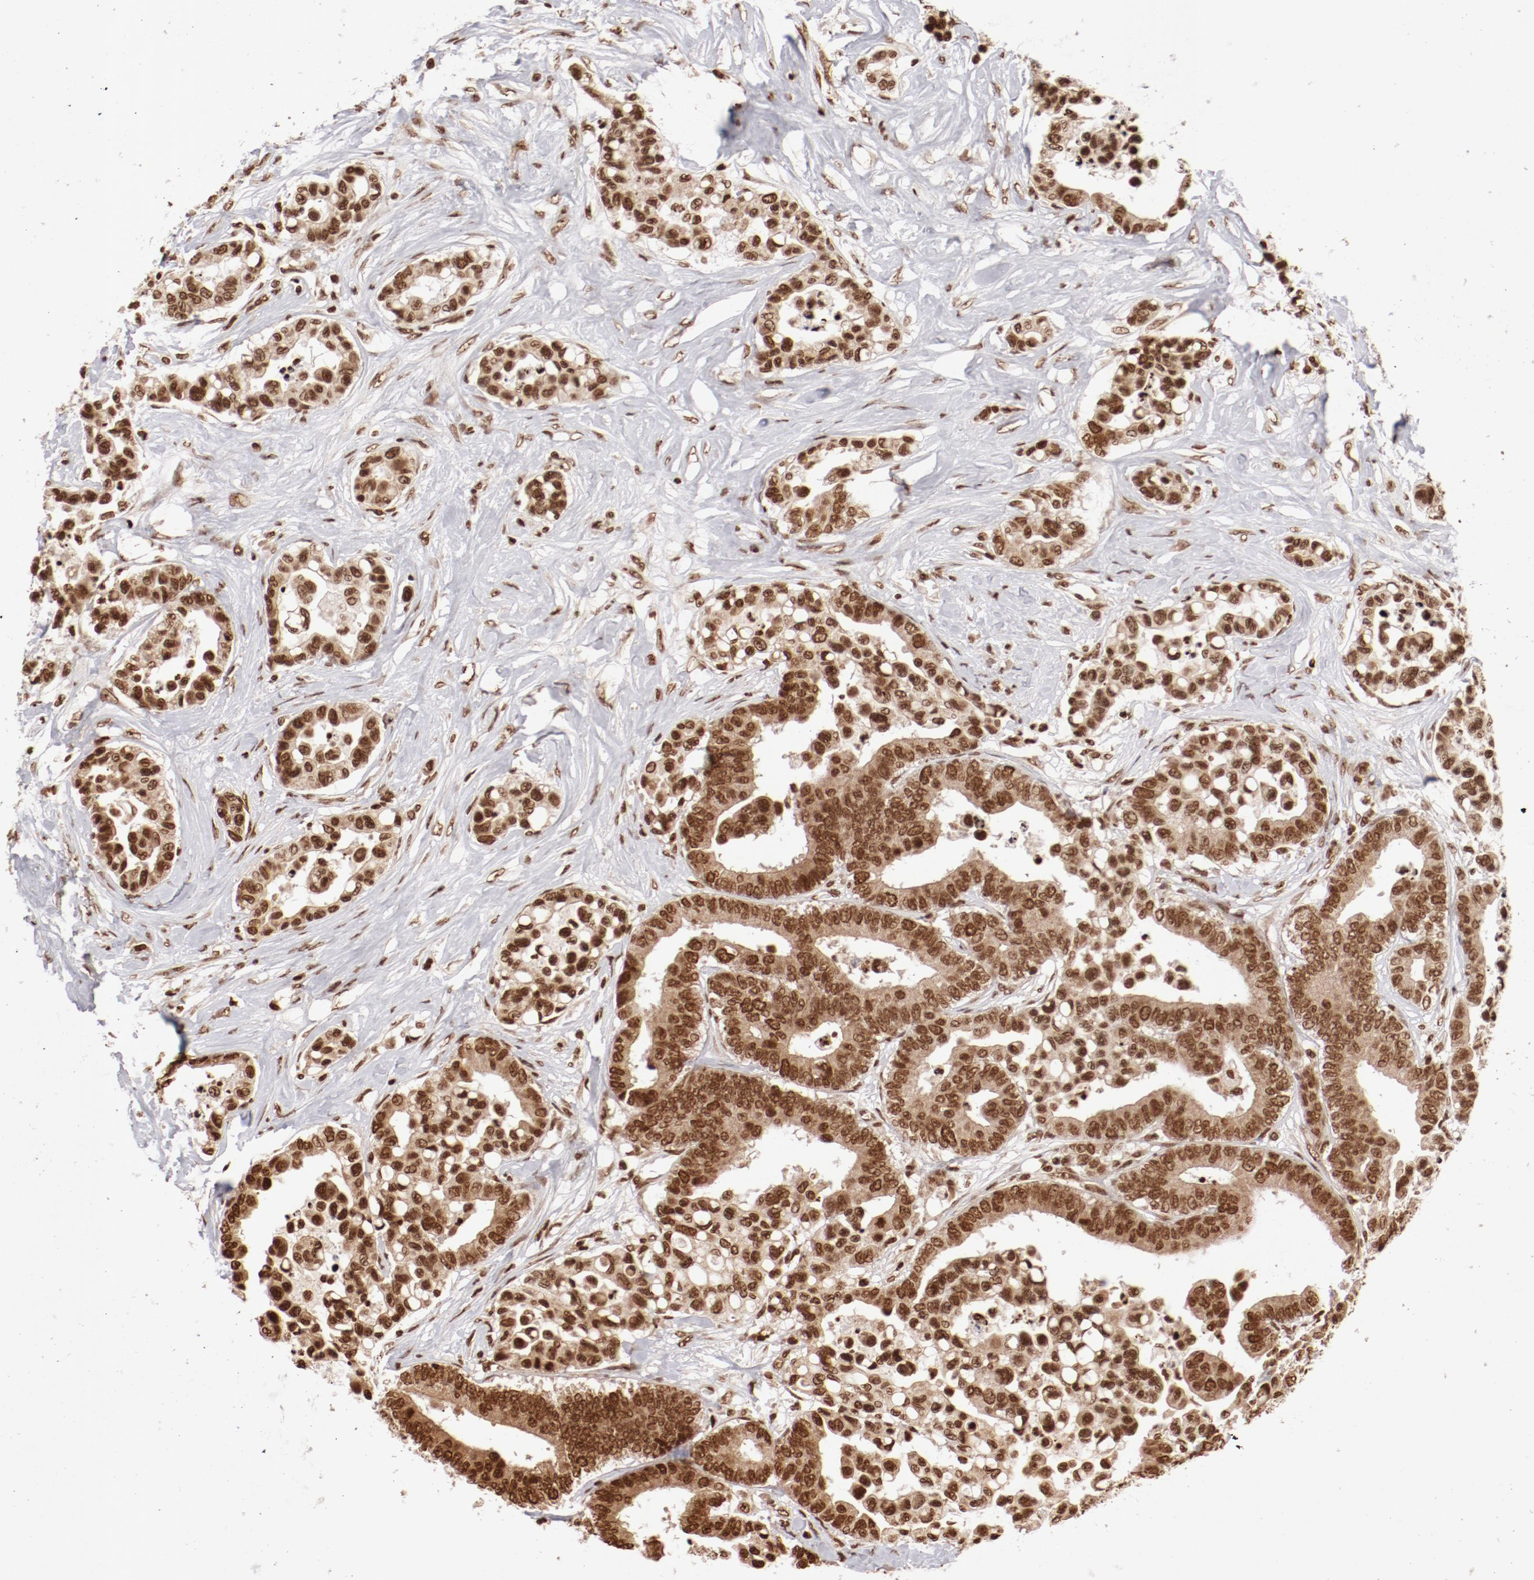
{"staining": {"intensity": "moderate", "quantity": ">75%", "location": "nuclear"}, "tissue": "colorectal cancer", "cell_type": "Tumor cells", "image_type": "cancer", "snomed": [{"axis": "morphology", "description": "Adenocarcinoma, NOS"}, {"axis": "topography", "description": "Colon"}], "caption": "High-power microscopy captured an IHC image of colorectal cancer (adenocarcinoma), revealing moderate nuclear staining in approximately >75% of tumor cells. (DAB IHC with brightfield microscopy, high magnification).", "gene": "ABL2", "patient": {"sex": "male", "age": 82}}